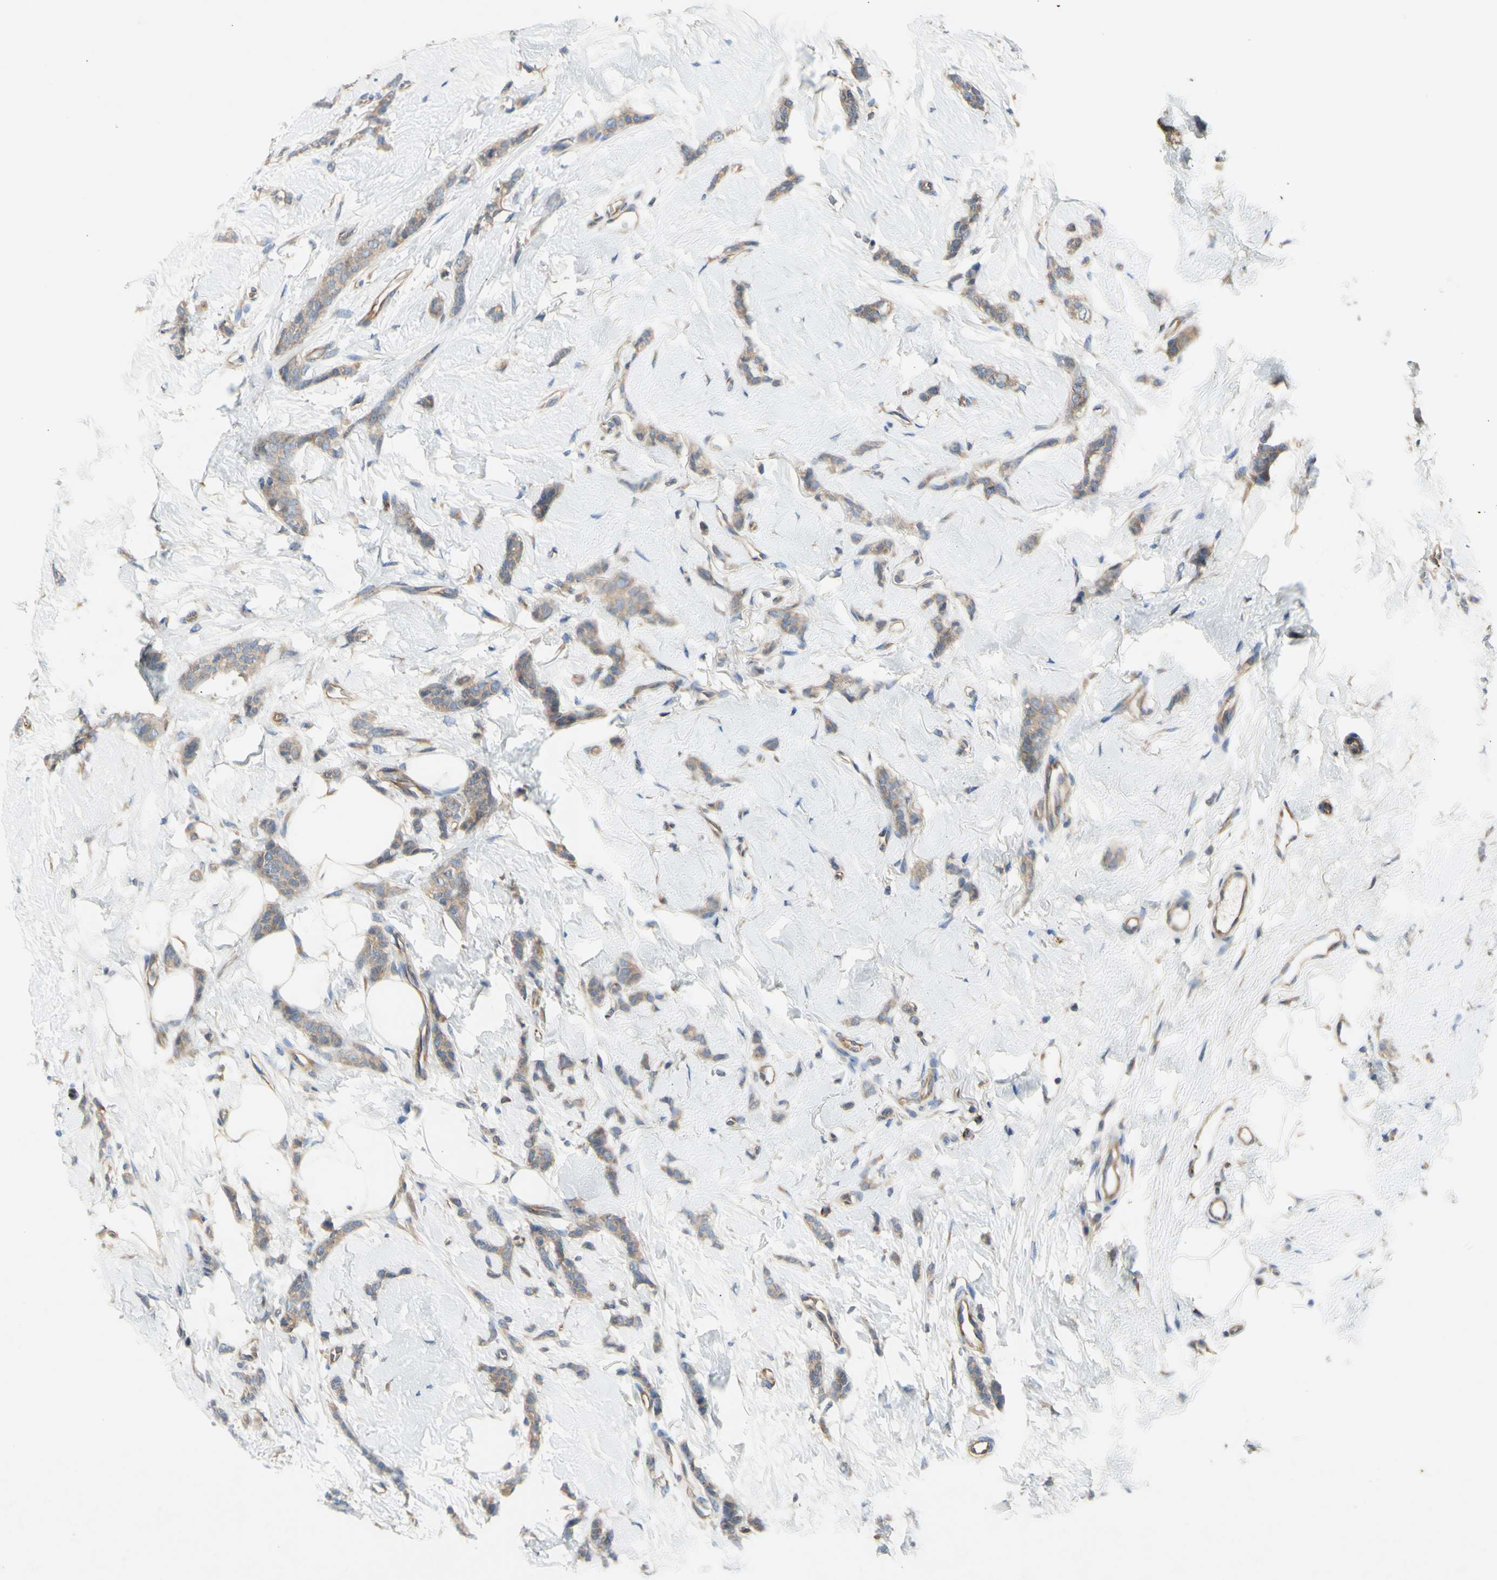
{"staining": {"intensity": "weak", "quantity": ">75%", "location": "cytoplasmic/membranous"}, "tissue": "breast cancer", "cell_type": "Tumor cells", "image_type": "cancer", "snomed": [{"axis": "morphology", "description": "Lobular carcinoma"}, {"axis": "topography", "description": "Skin"}, {"axis": "topography", "description": "Breast"}], "caption": "A high-resolution image shows IHC staining of breast cancer (lobular carcinoma), which displays weak cytoplasmic/membranous positivity in approximately >75% of tumor cells. (DAB = brown stain, brightfield microscopy at high magnification).", "gene": "KLC1", "patient": {"sex": "female", "age": 46}}